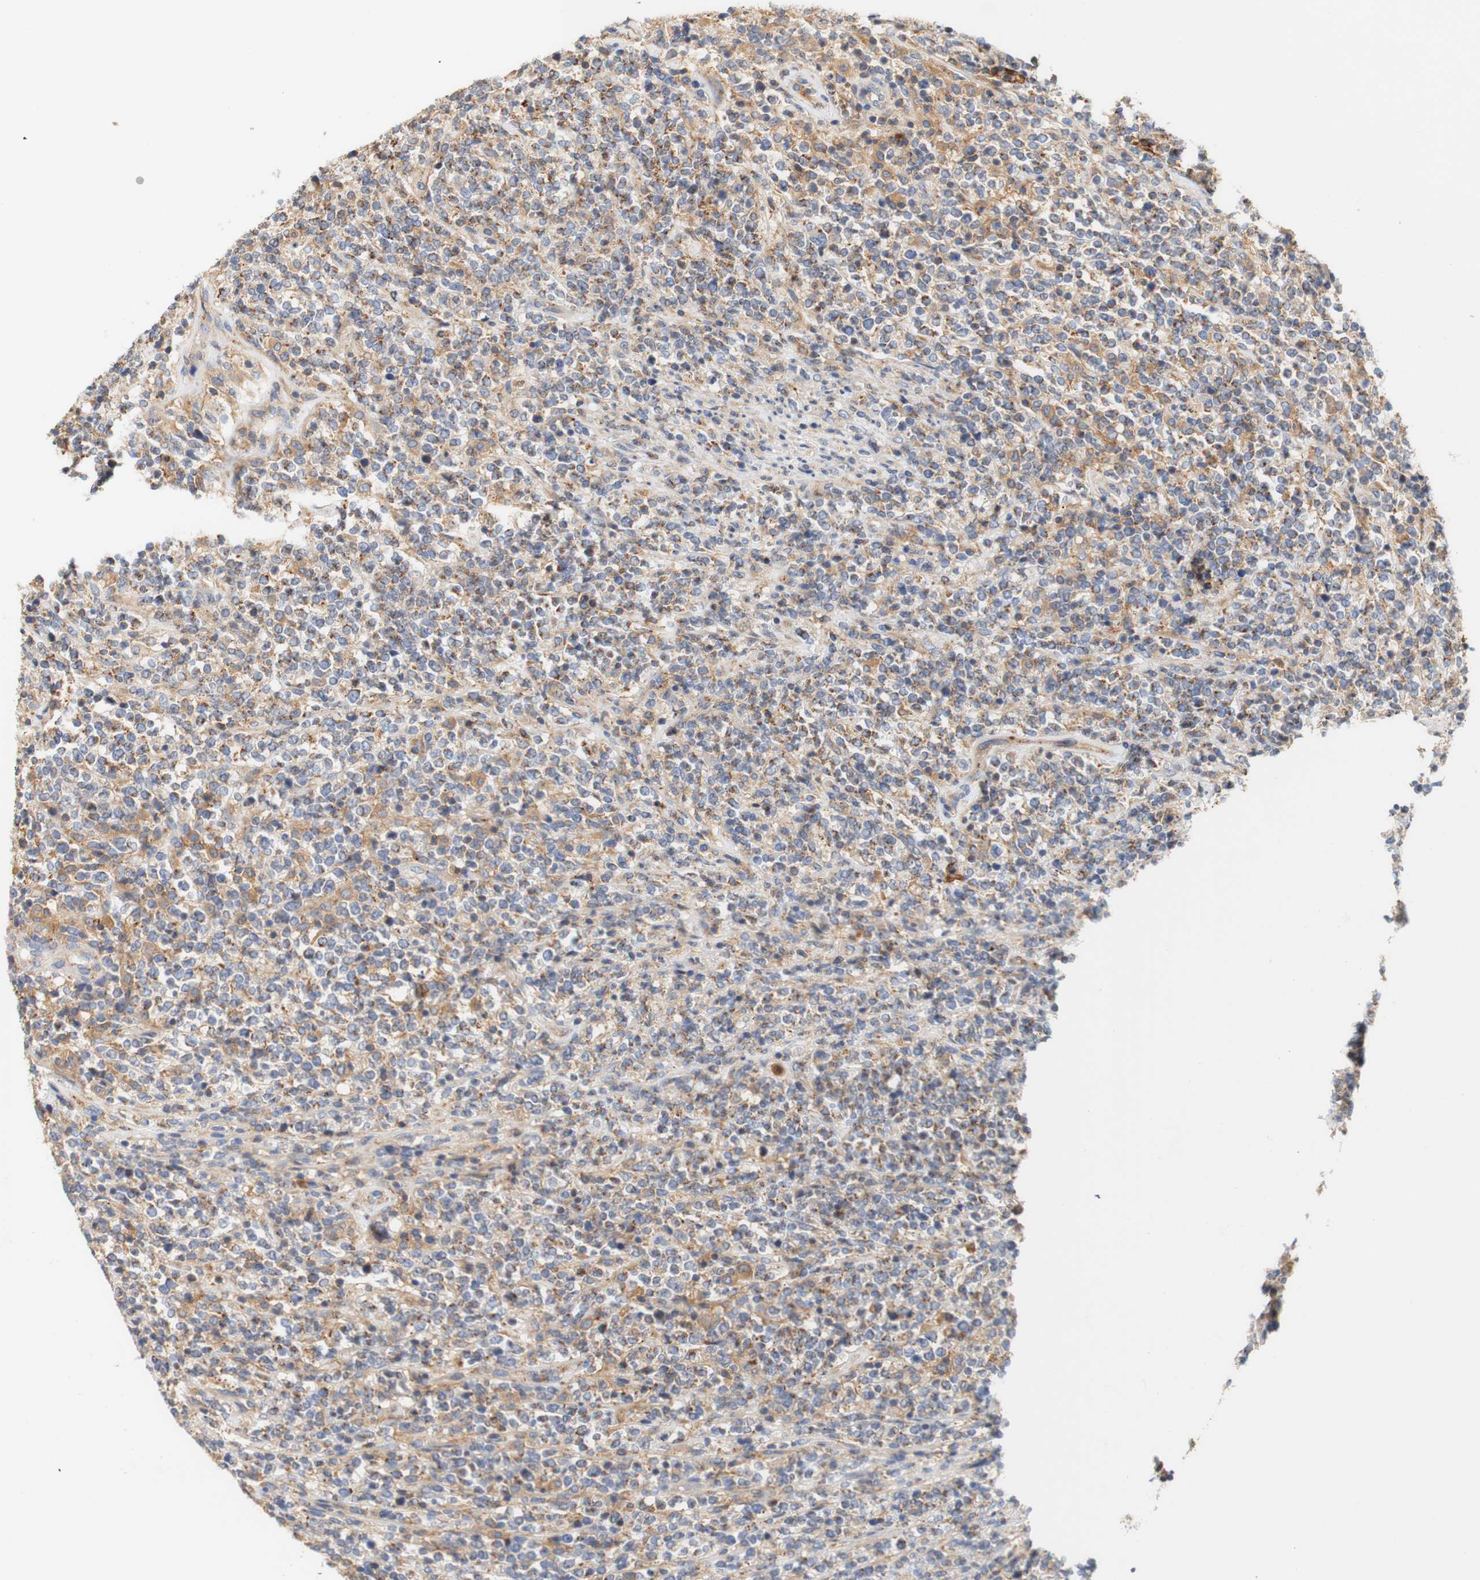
{"staining": {"intensity": "moderate", "quantity": "25%-75%", "location": "cytoplasmic/membranous"}, "tissue": "lymphoma", "cell_type": "Tumor cells", "image_type": "cancer", "snomed": [{"axis": "morphology", "description": "Malignant lymphoma, non-Hodgkin's type, High grade"}, {"axis": "topography", "description": "Soft tissue"}], "caption": "DAB immunohistochemical staining of lymphoma shows moderate cytoplasmic/membranous protein expression in about 25%-75% of tumor cells.", "gene": "PCDH7", "patient": {"sex": "male", "age": 18}}